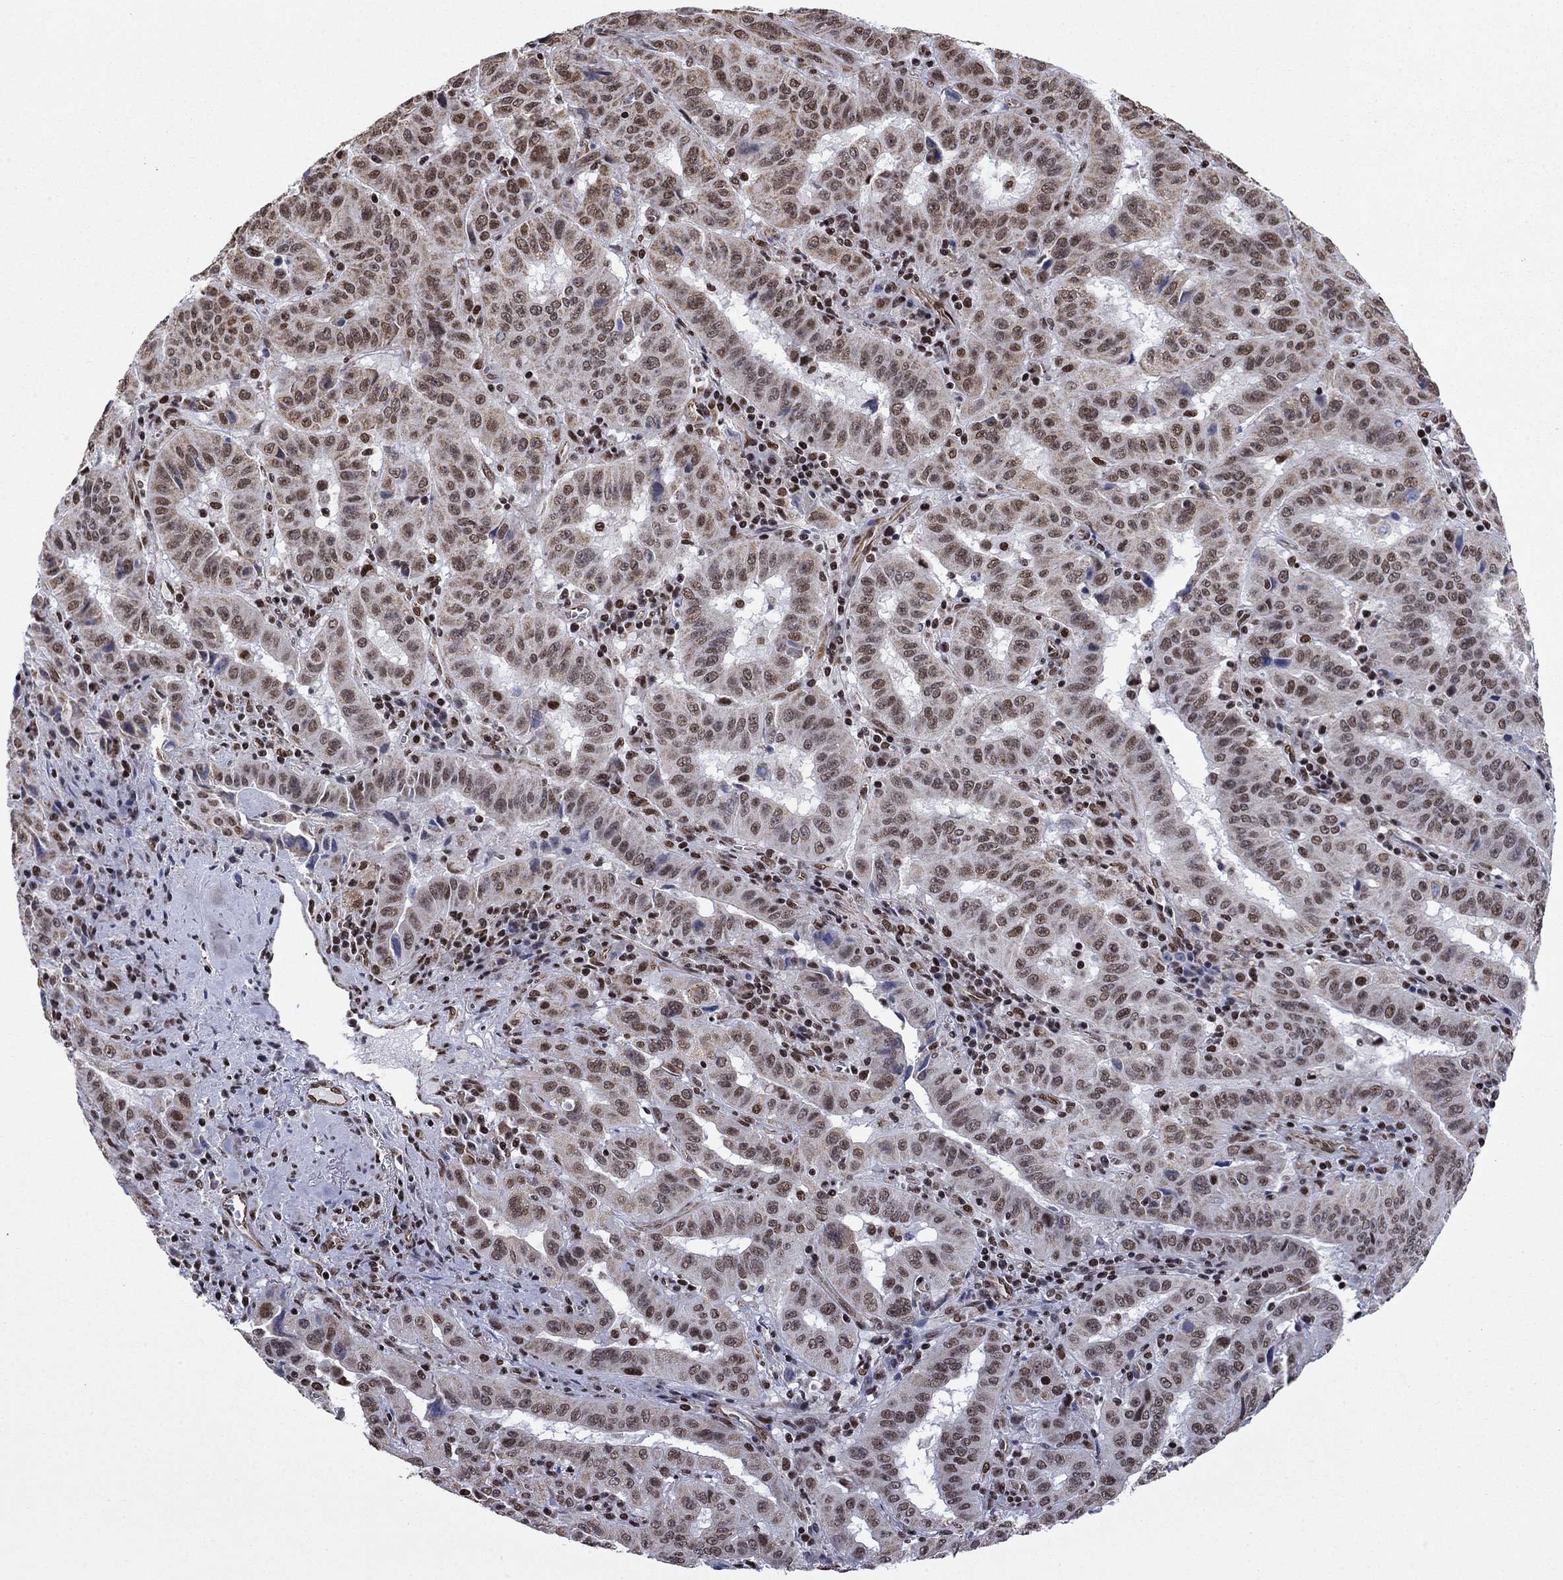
{"staining": {"intensity": "moderate", "quantity": ">75%", "location": "cytoplasmic/membranous,nuclear"}, "tissue": "pancreatic cancer", "cell_type": "Tumor cells", "image_type": "cancer", "snomed": [{"axis": "morphology", "description": "Adenocarcinoma, NOS"}, {"axis": "topography", "description": "Pancreas"}], "caption": "Pancreatic adenocarcinoma stained for a protein exhibits moderate cytoplasmic/membranous and nuclear positivity in tumor cells. (IHC, brightfield microscopy, high magnification).", "gene": "N4BP2", "patient": {"sex": "male", "age": 63}}